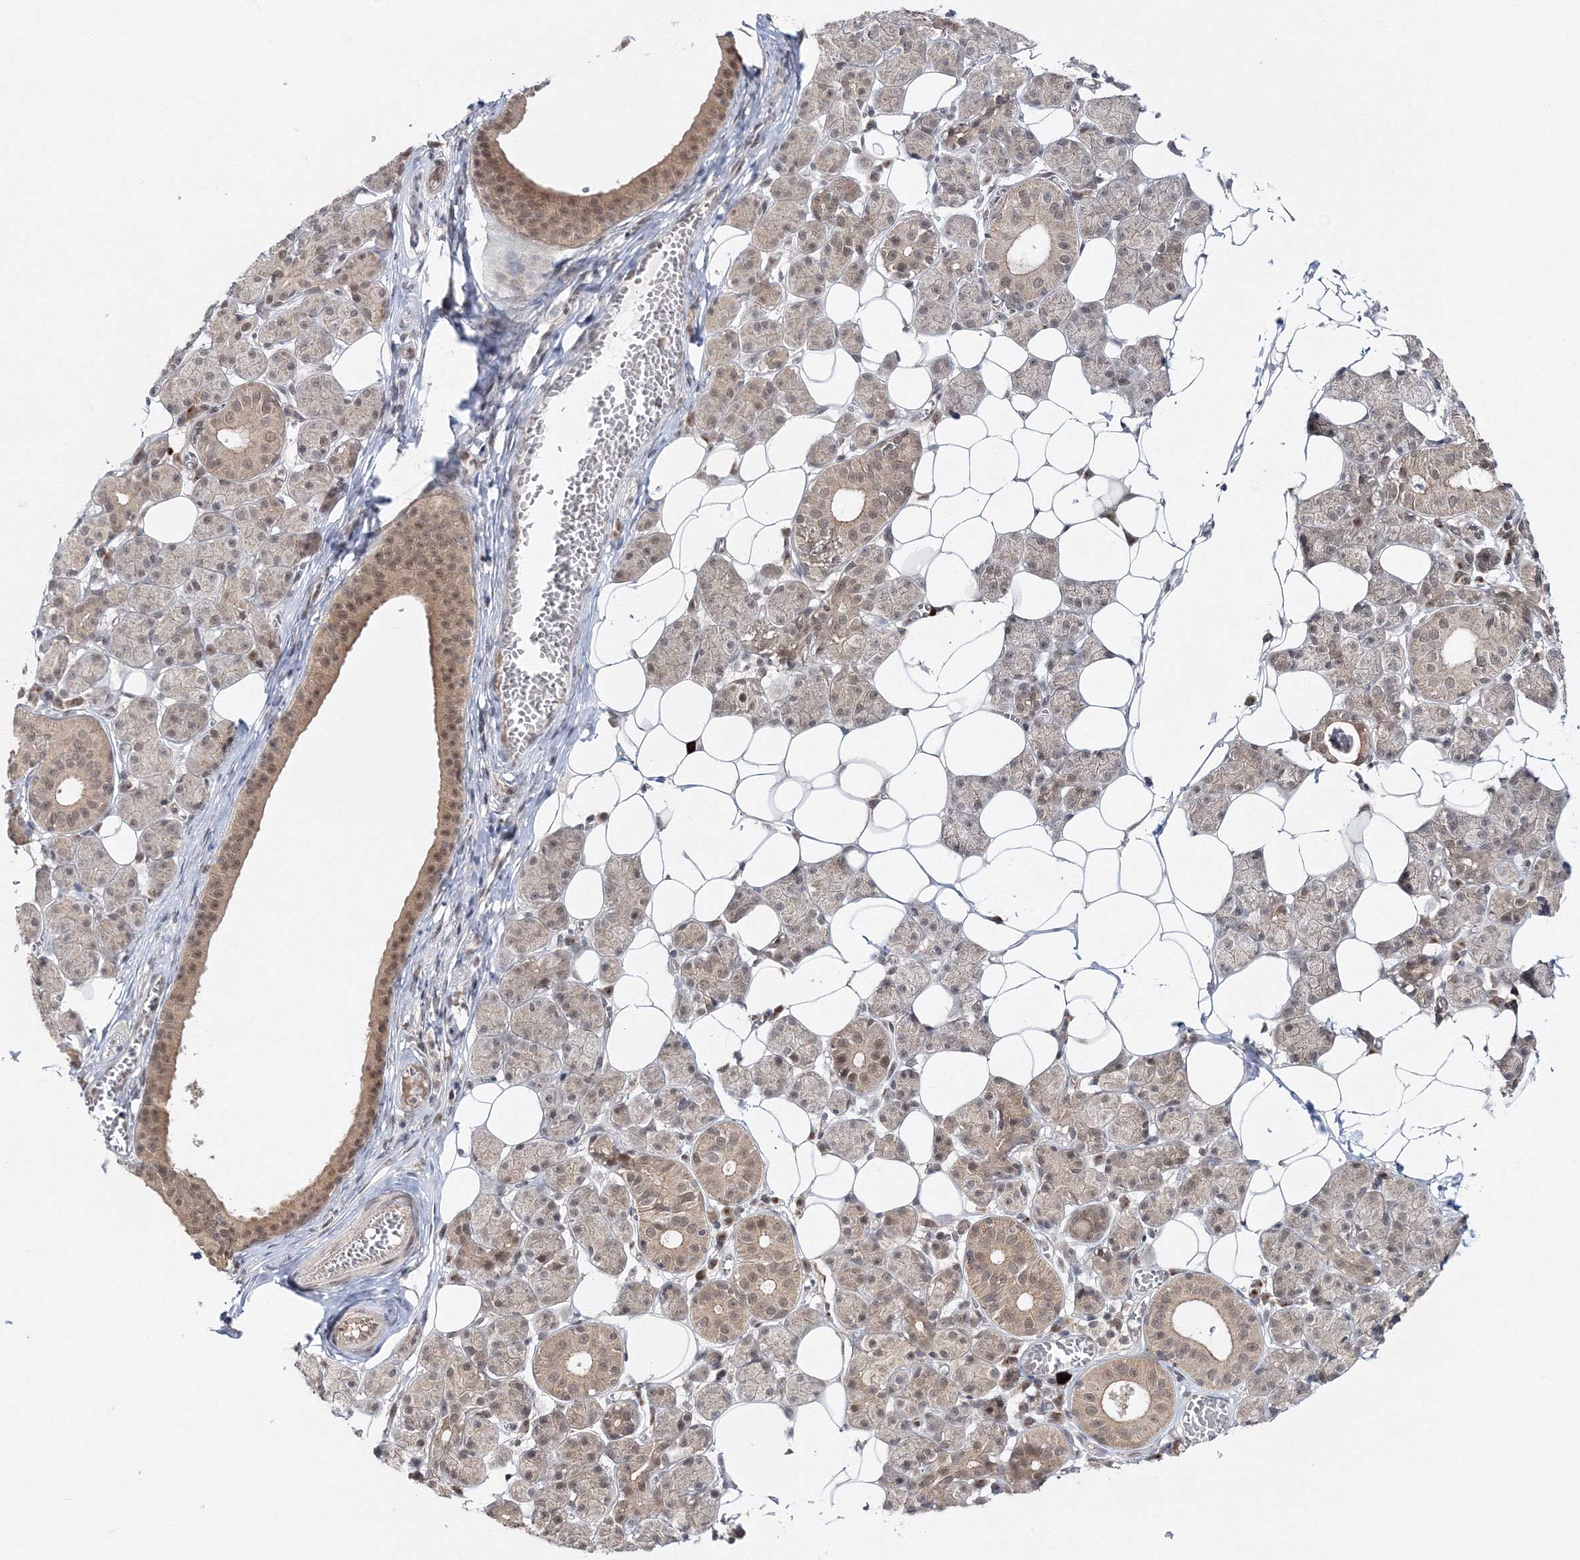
{"staining": {"intensity": "moderate", "quantity": "25%-75%", "location": "cytoplasmic/membranous,nuclear"}, "tissue": "salivary gland", "cell_type": "Glandular cells", "image_type": "normal", "snomed": [{"axis": "morphology", "description": "Normal tissue, NOS"}, {"axis": "topography", "description": "Salivary gland"}], "caption": "Immunohistochemical staining of unremarkable salivary gland exhibits moderate cytoplasmic/membranous,nuclear protein staining in approximately 25%-75% of glandular cells.", "gene": "ZFAND6", "patient": {"sex": "female", "age": 33}}